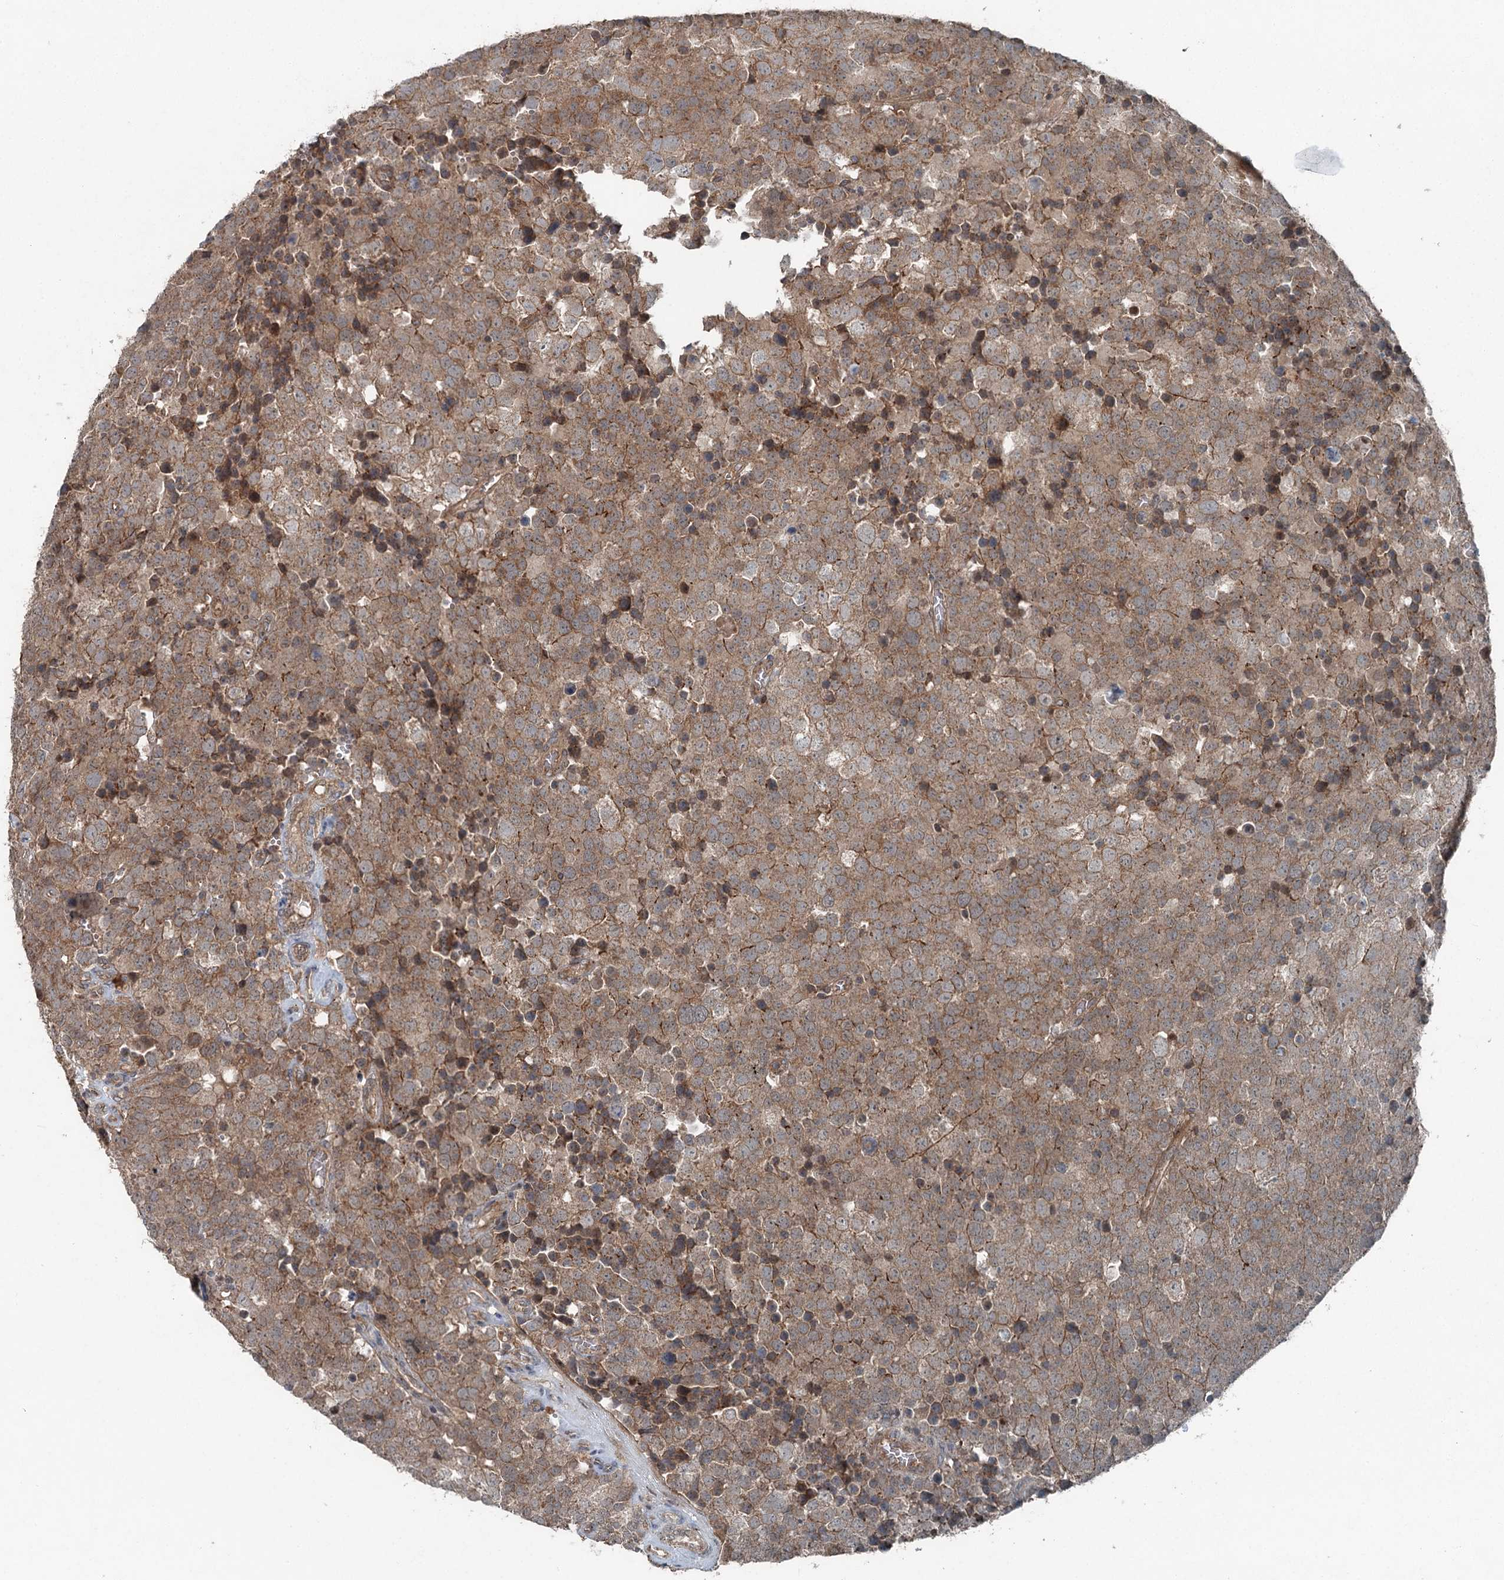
{"staining": {"intensity": "moderate", "quantity": ">75%", "location": "cytoplasmic/membranous"}, "tissue": "testis cancer", "cell_type": "Tumor cells", "image_type": "cancer", "snomed": [{"axis": "morphology", "description": "Seminoma, NOS"}, {"axis": "topography", "description": "Testis"}], "caption": "Seminoma (testis) stained with immunohistochemistry demonstrates moderate cytoplasmic/membranous positivity in approximately >75% of tumor cells. (Brightfield microscopy of DAB IHC at high magnification).", "gene": "SKIC3", "patient": {"sex": "male", "age": 71}}